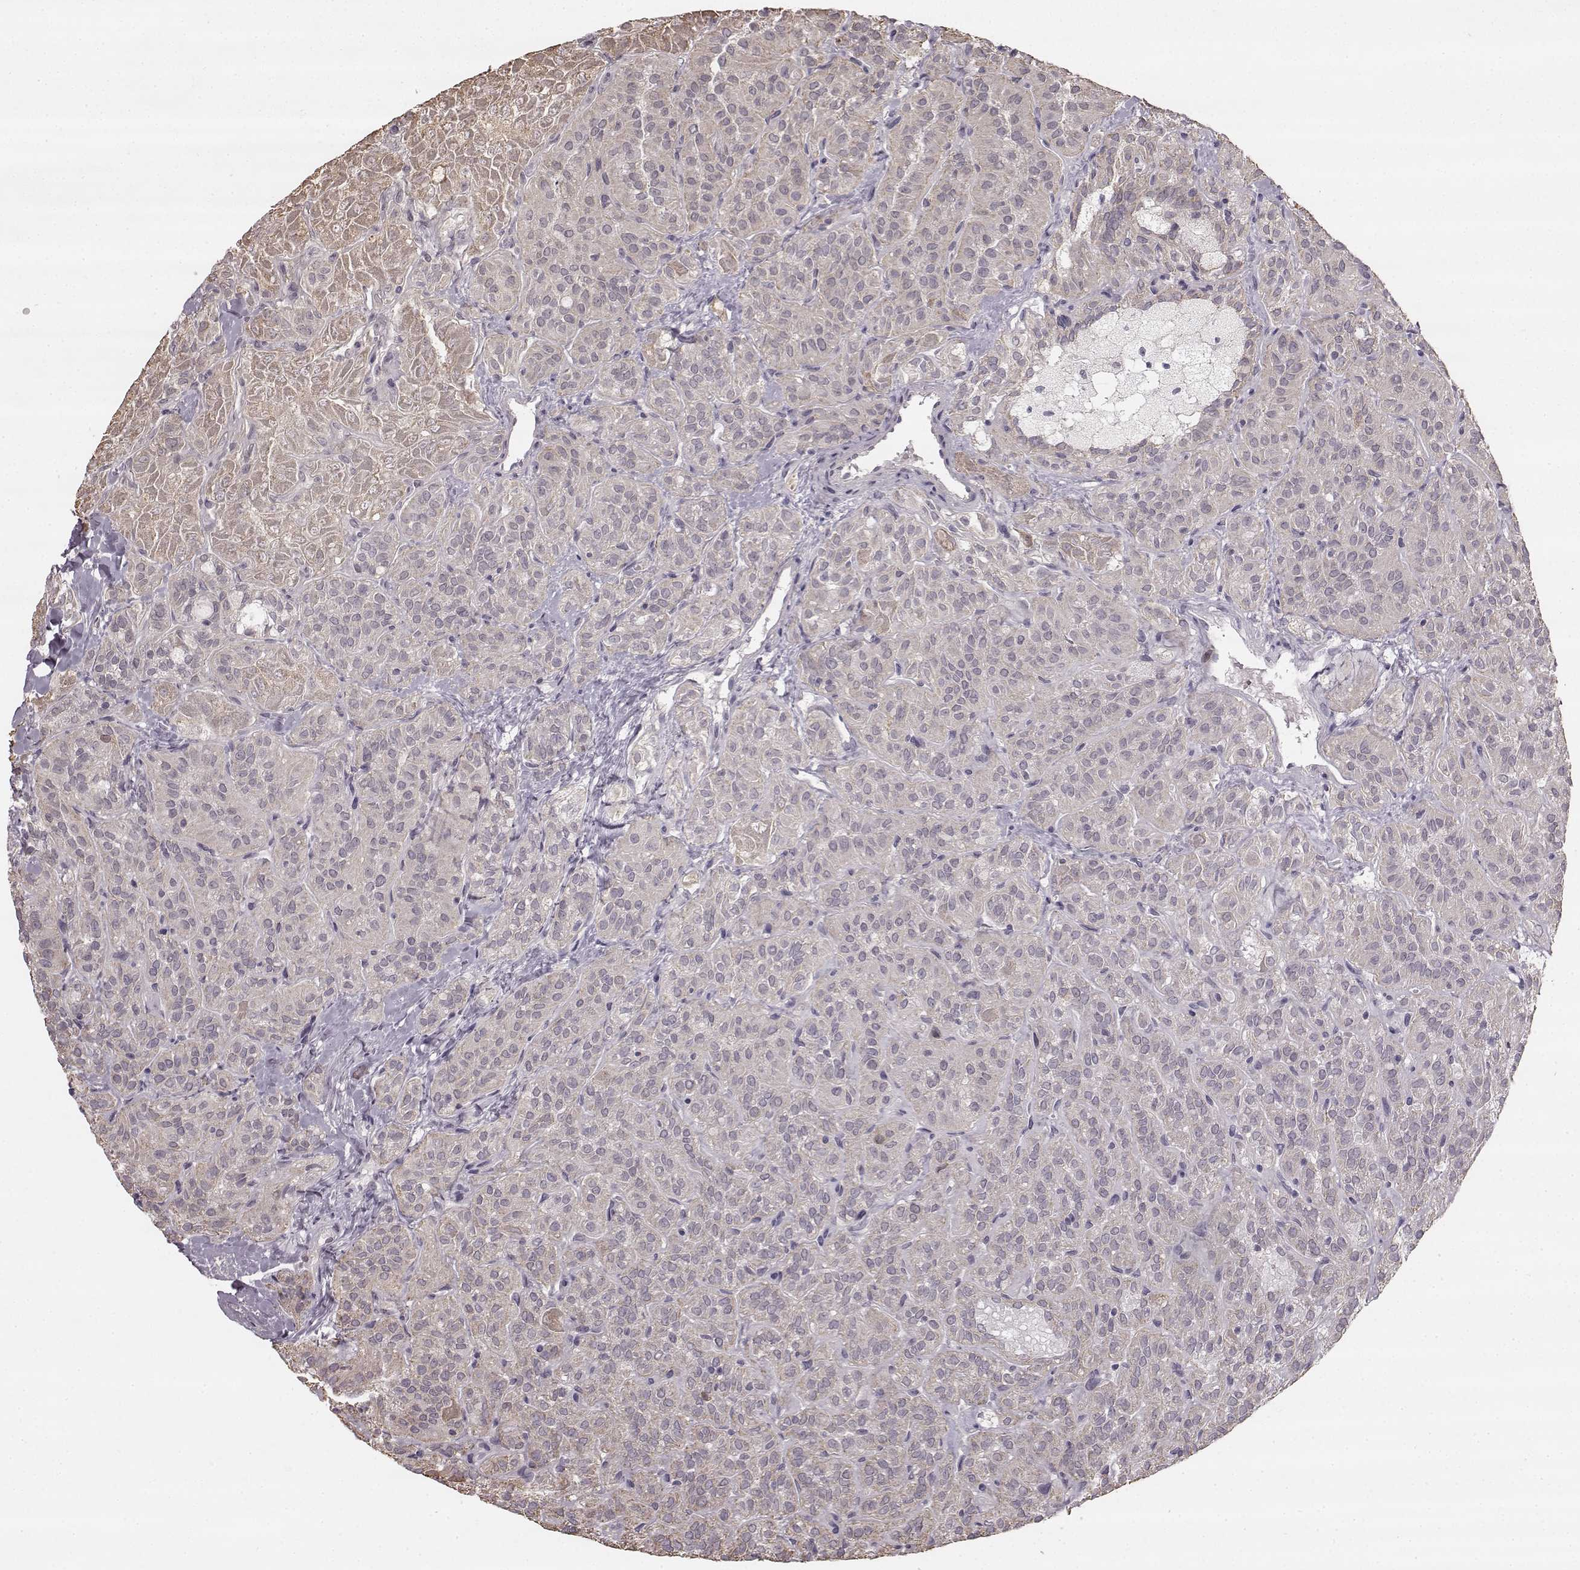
{"staining": {"intensity": "weak", "quantity": "25%-75%", "location": "cytoplasmic/membranous"}, "tissue": "thyroid cancer", "cell_type": "Tumor cells", "image_type": "cancer", "snomed": [{"axis": "morphology", "description": "Papillary adenocarcinoma, NOS"}, {"axis": "topography", "description": "Thyroid gland"}], "caption": "Tumor cells exhibit low levels of weak cytoplasmic/membranous positivity in approximately 25%-75% of cells in thyroid cancer.", "gene": "HMMR", "patient": {"sex": "female", "age": 45}}